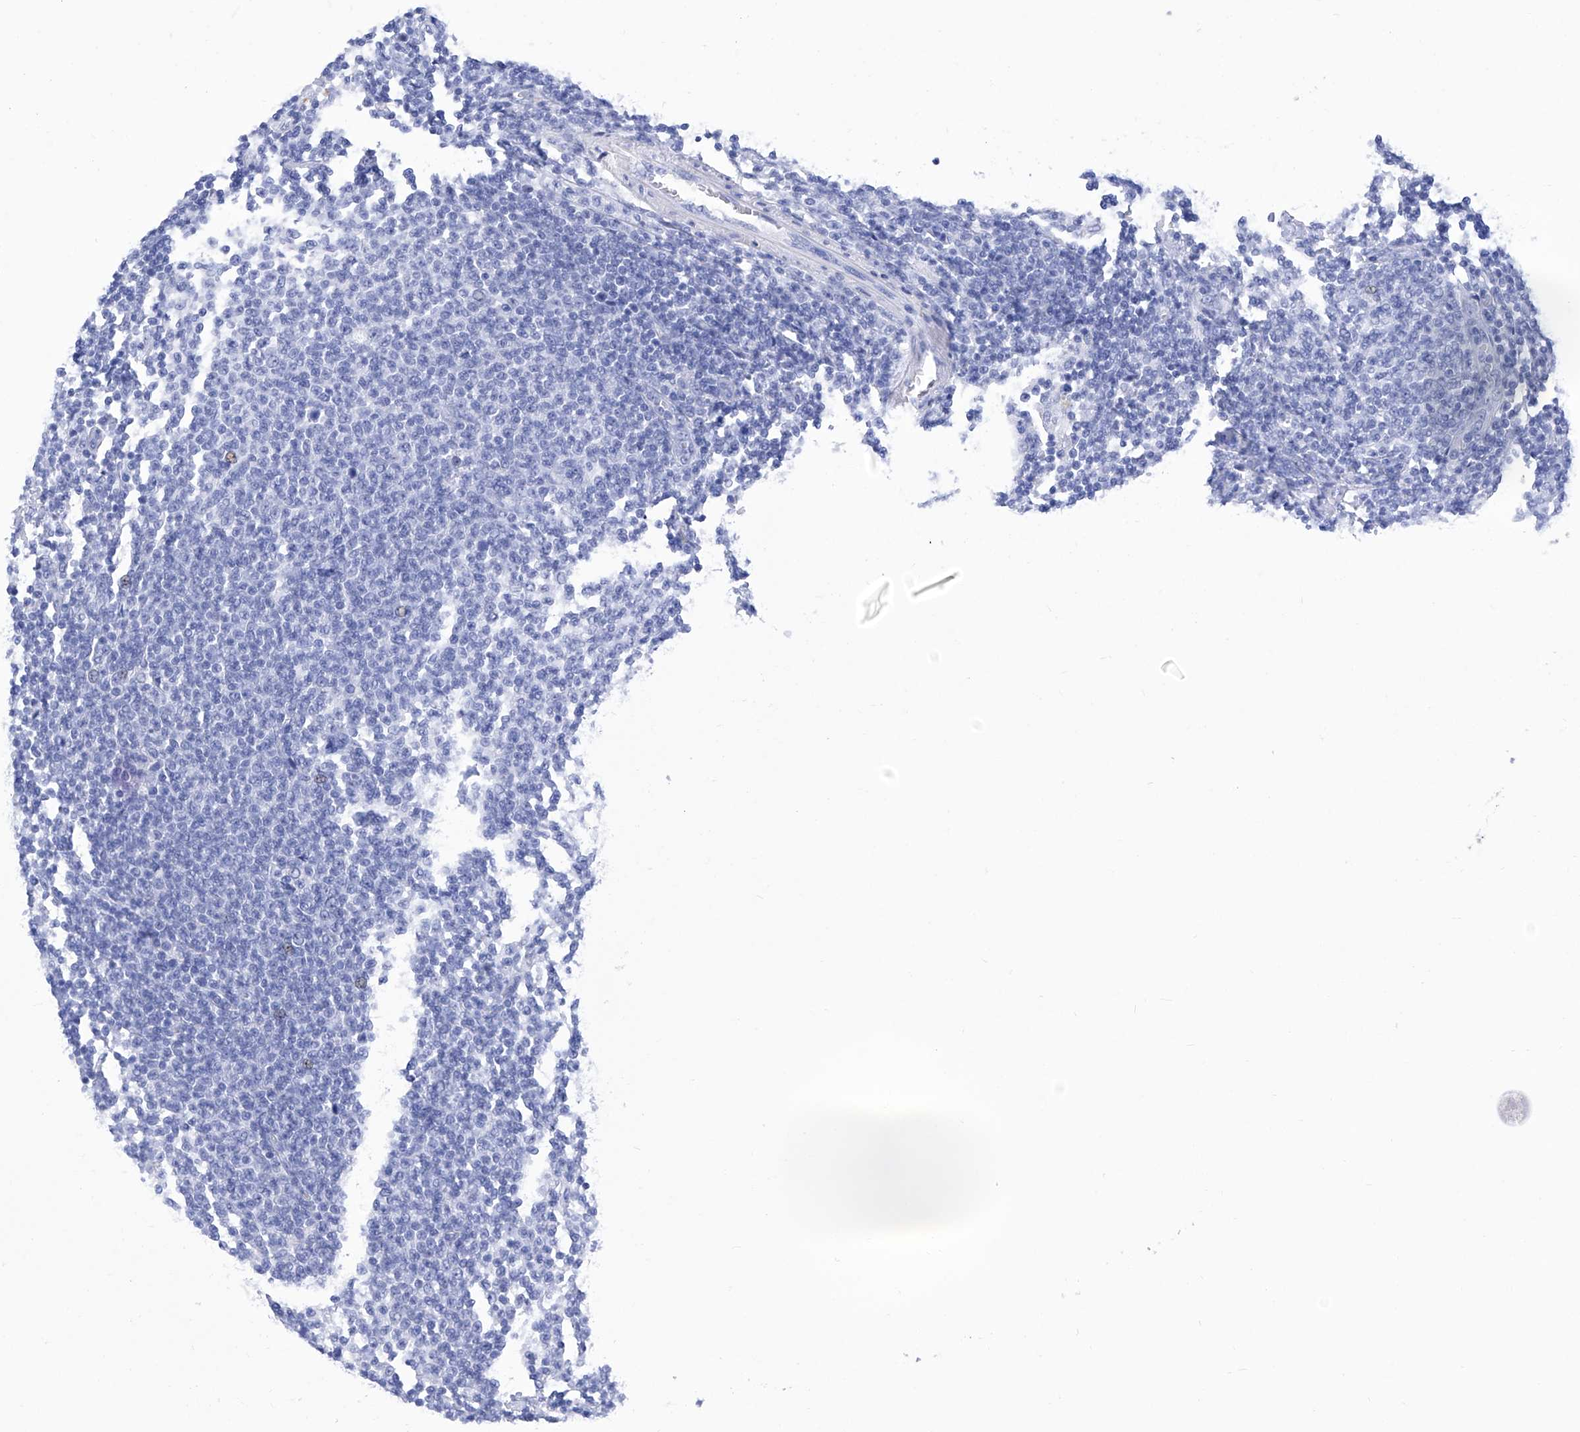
{"staining": {"intensity": "negative", "quantity": "none", "location": "none"}, "tissue": "lymphoma", "cell_type": "Tumor cells", "image_type": "cancer", "snomed": [{"axis": "morphology", "description": "Malignant lymphoma, non-Hodgkin's type, Low grade"}, {"axis": "topography", "description": "Lymph node"}], "caption": "Tumor cells are negative for protein expression in human low-grade malignant lymphoma, non-Hodgkin's type. (DAB (3,3'-diaminobenzidine) immunohistochemistry, high magnification).", "gene": "IFNL2", "patient": {"sex": "male", "age": 66}}